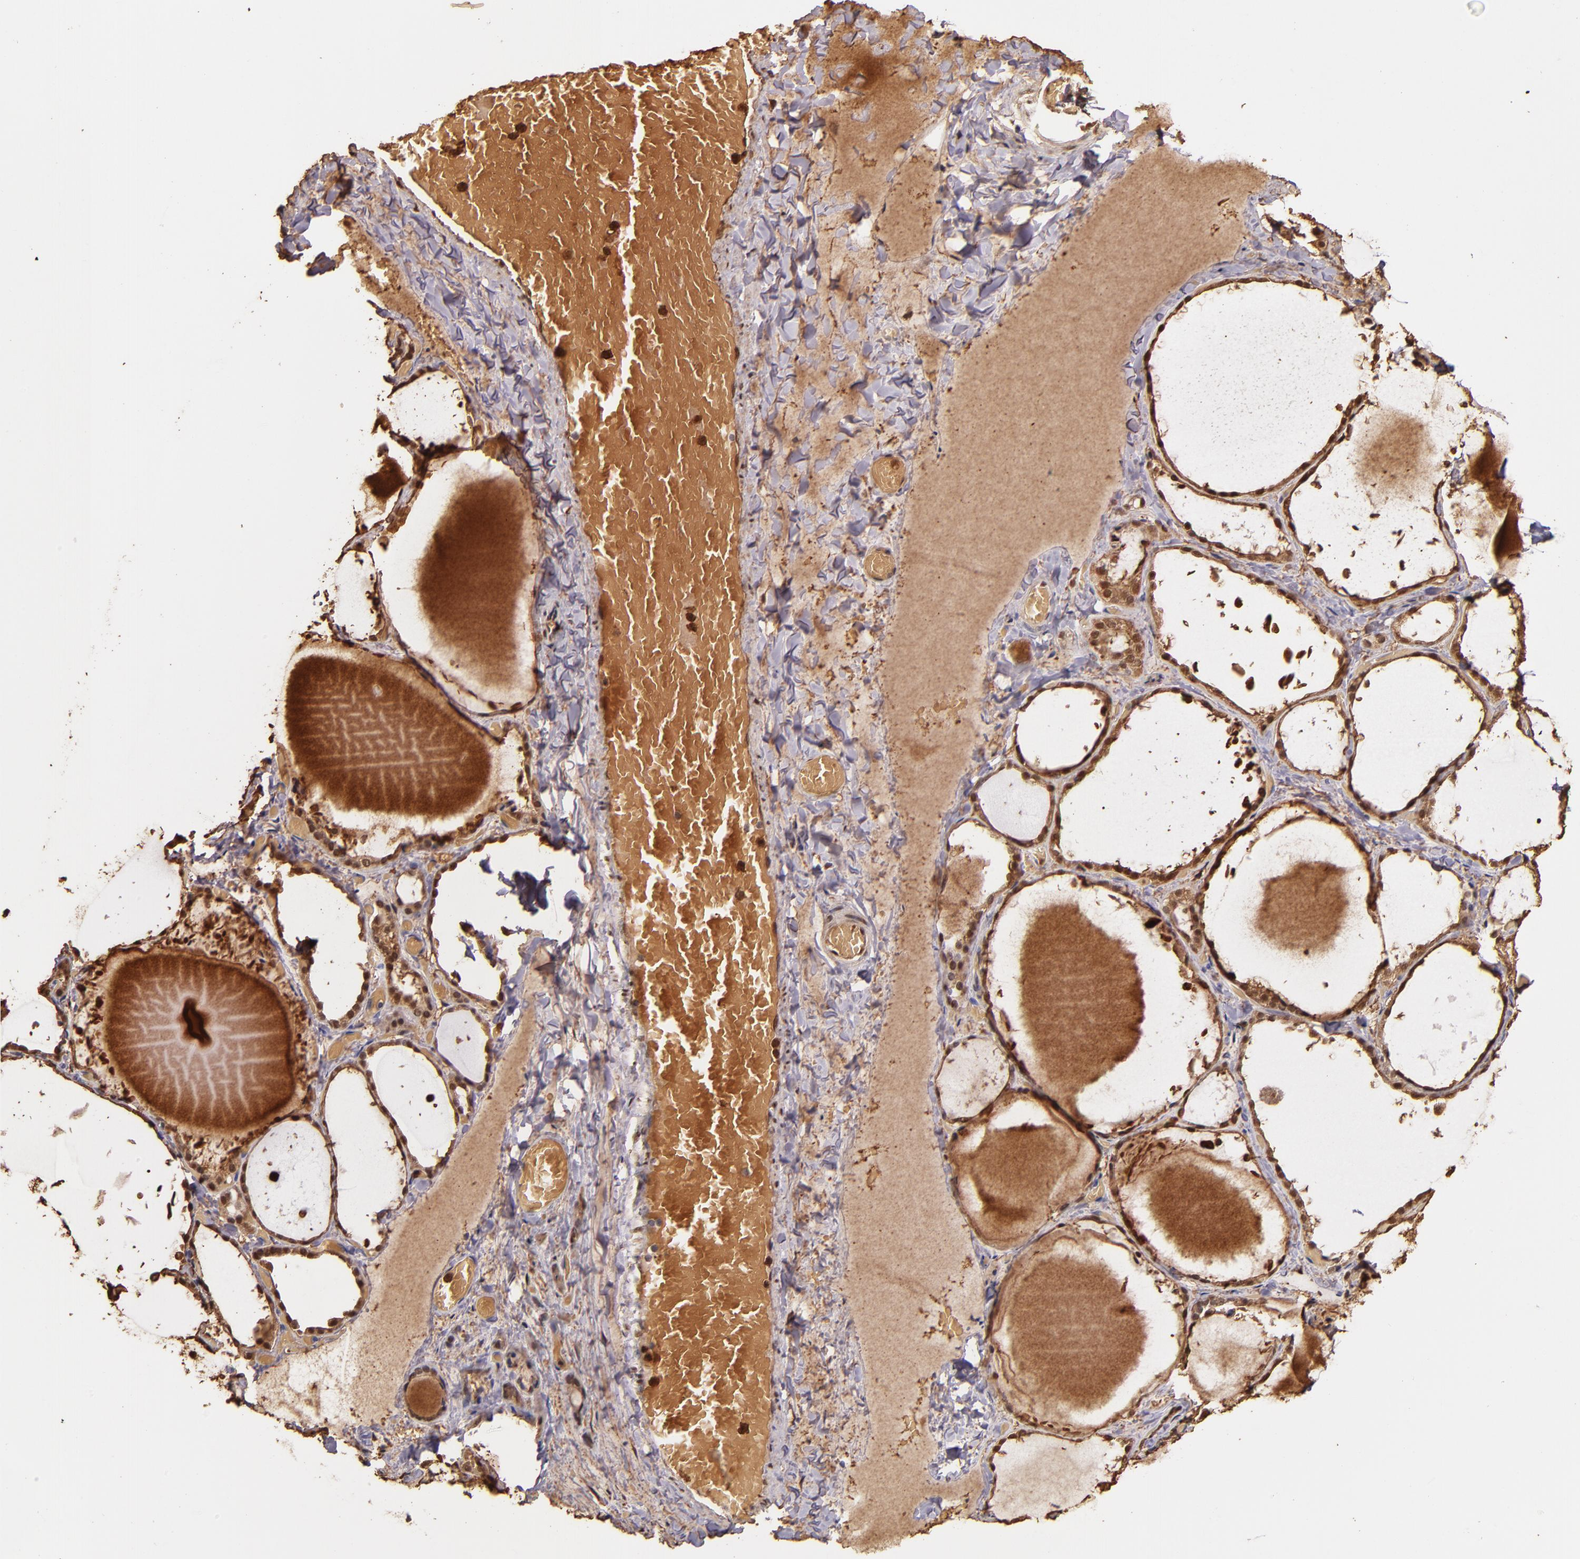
{"staining": {"intensity": "moderate", "quantity": ">75%", "location": "cytoplasmic/membranous,nuclear"}, "tissue": "thyroid gland", "cell_type": "Glandular cells", "image_type": "normal", "snomed": [{"axis": "morphology", "description": "Normal tissue, NOS"}, {"axis": "topography", "description": "Thyroid gland"}], "caption": "IHC photomicrograph of benign thyroid gland: thyroid gland stained using immunohistochemistry (IHC) demonstrates medium levels of moderate protein expression localized specifically in the cytoplasmic/membranous,nuclear of glandular cells, appearing as a cytoplasmic/membranous,nuclear brown color.", "gene": "S100A6", "patient": {"sex": "female", "age": 22}}